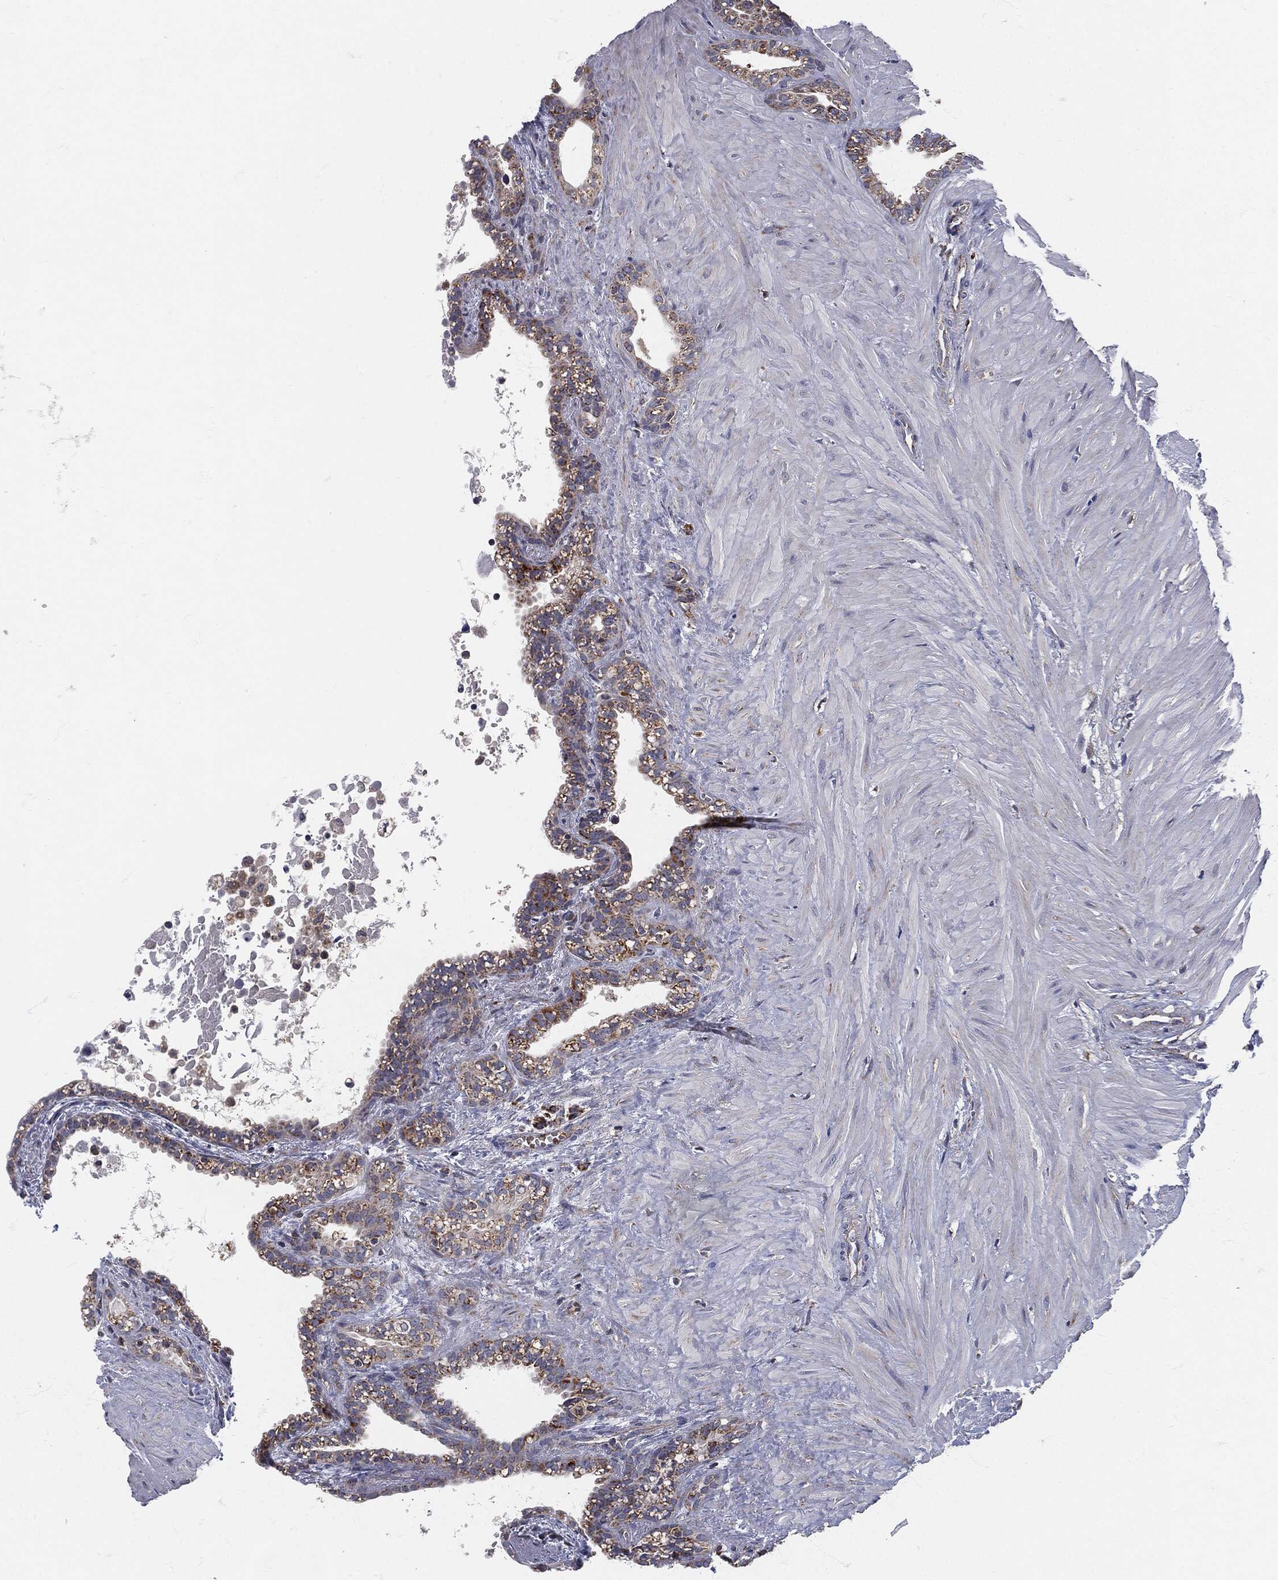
{"staining": {"intensity": "strong", "quantity": "<25%", "location": "cytoplasmic/membranous"}, "tissue": "seminal vesicle", "cell_type": "Glandular cells", "image_type": "normal", "snomed": [{"axis": "morphology", "description": "Normal tissue, NOS"}, {"axis": "morphology", "description": "Urothelial carcinoma, NOS"}, {"axis": "topography", "description": "Urinary bladder"}, {"axis": "topography", "description": "Seminal veicle"}], "caption": "A brown stain highlights strong cytoplasmic/membranous positivity of a protein in glandular cells of benign seminal vesicle. (DAB (3,3'-diaminobenzidine) = brown stain, brightfield microscopy at high magnification).", "gene": "SIGLEC9", "patient": {"sex": "male", "age": 76}}